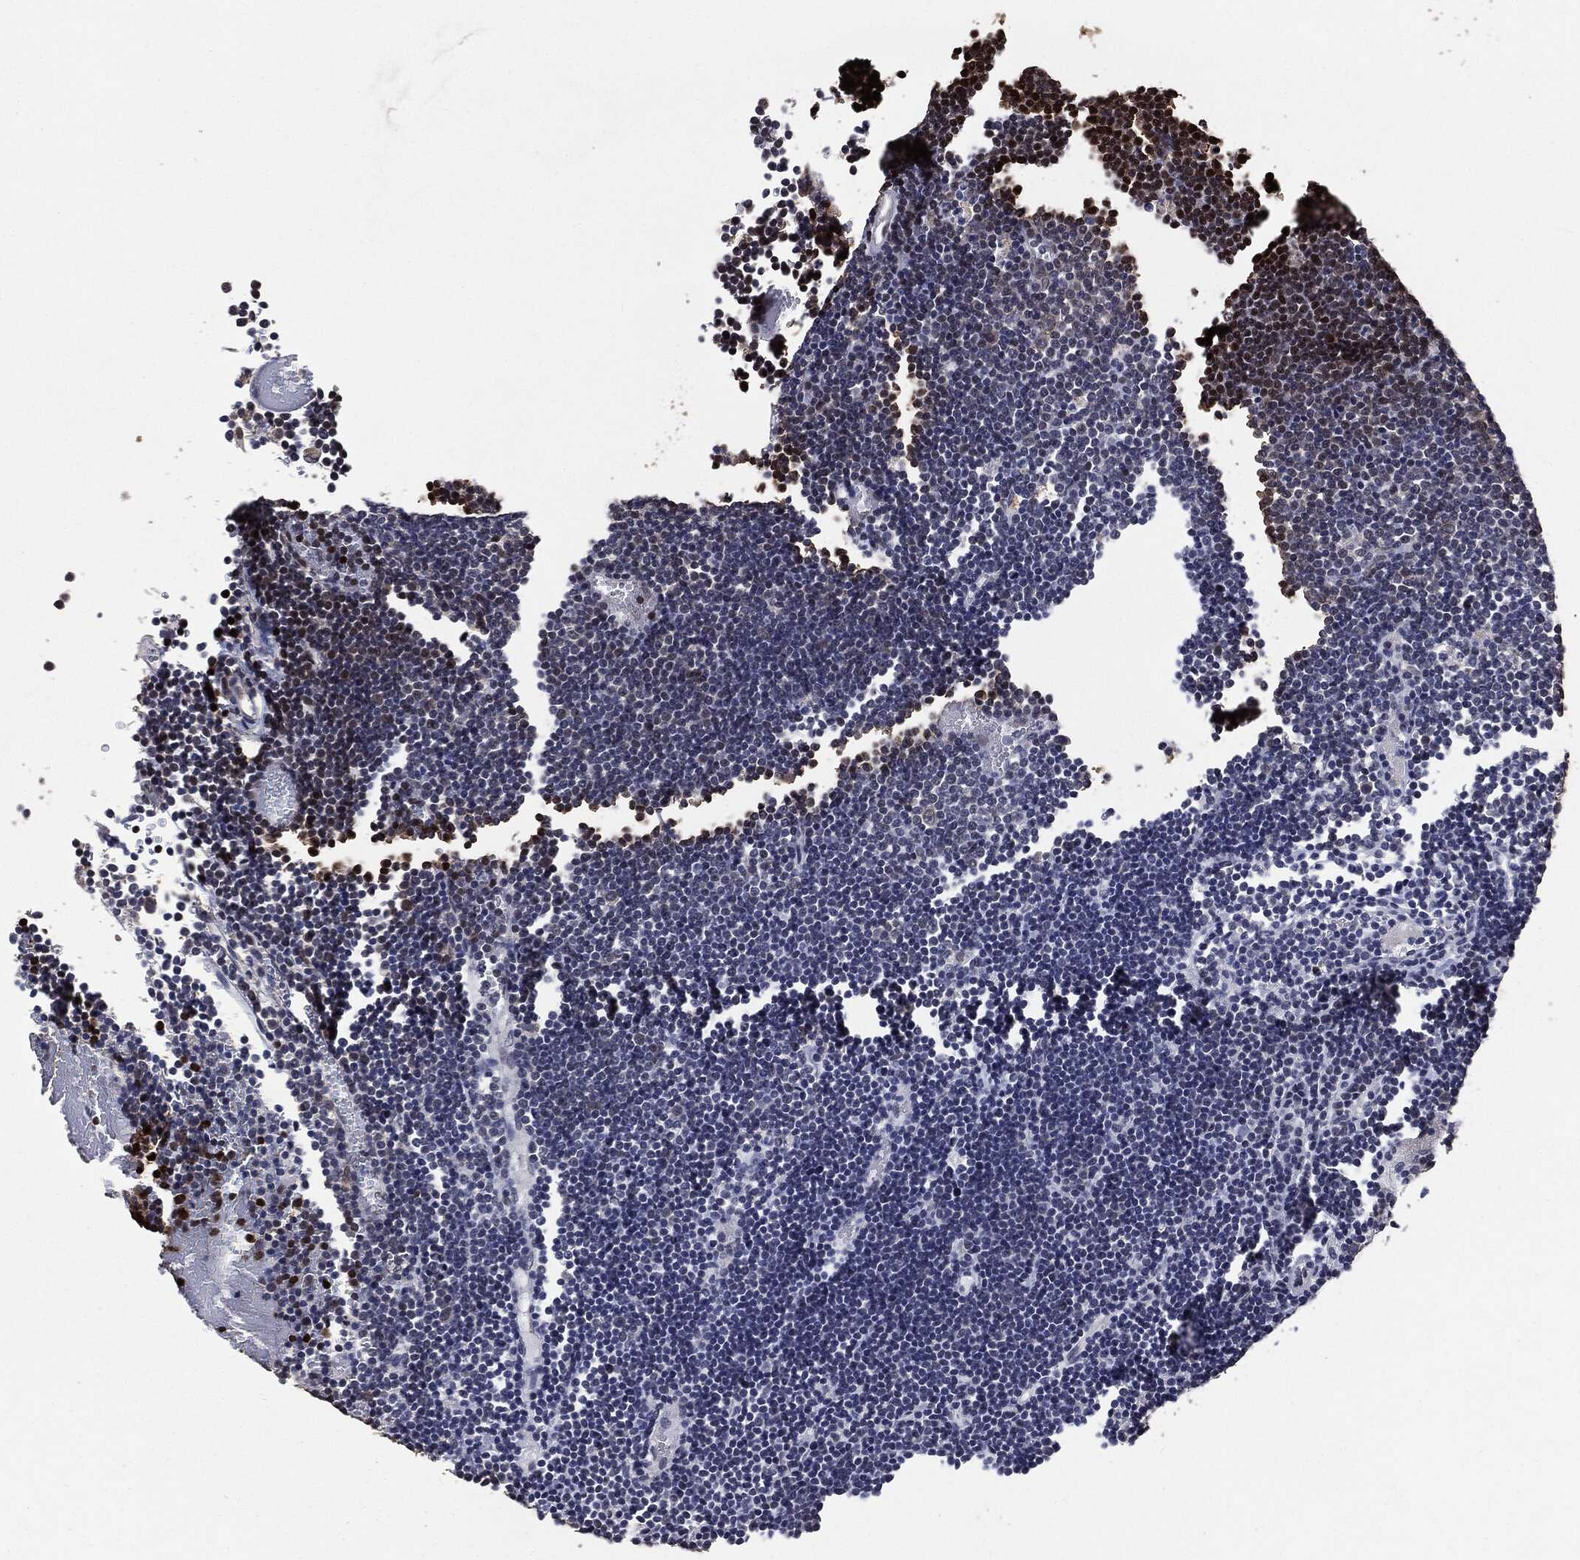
{"staining": {"intensity": "strong", "quantity": "<25%", "location": "nuclear"}, "tissue": "lymphoma", "cell_type": "Tumor cells", "image_type": "cancer", "snomed": [{"axis": "morphology", "description": "Malignant lymphoma, non-Hodgkin's type, Low grade"}, {"axis": "topography", "description": "Brain"}], "caption": "Strong nuclear positivity is seen in approximately <25% of tumor cells in malignant lymphoma, non-Hodgkin's type (low-grade).", "gene": "DVL2", "patient": {"sex": "female", "age": 66}}